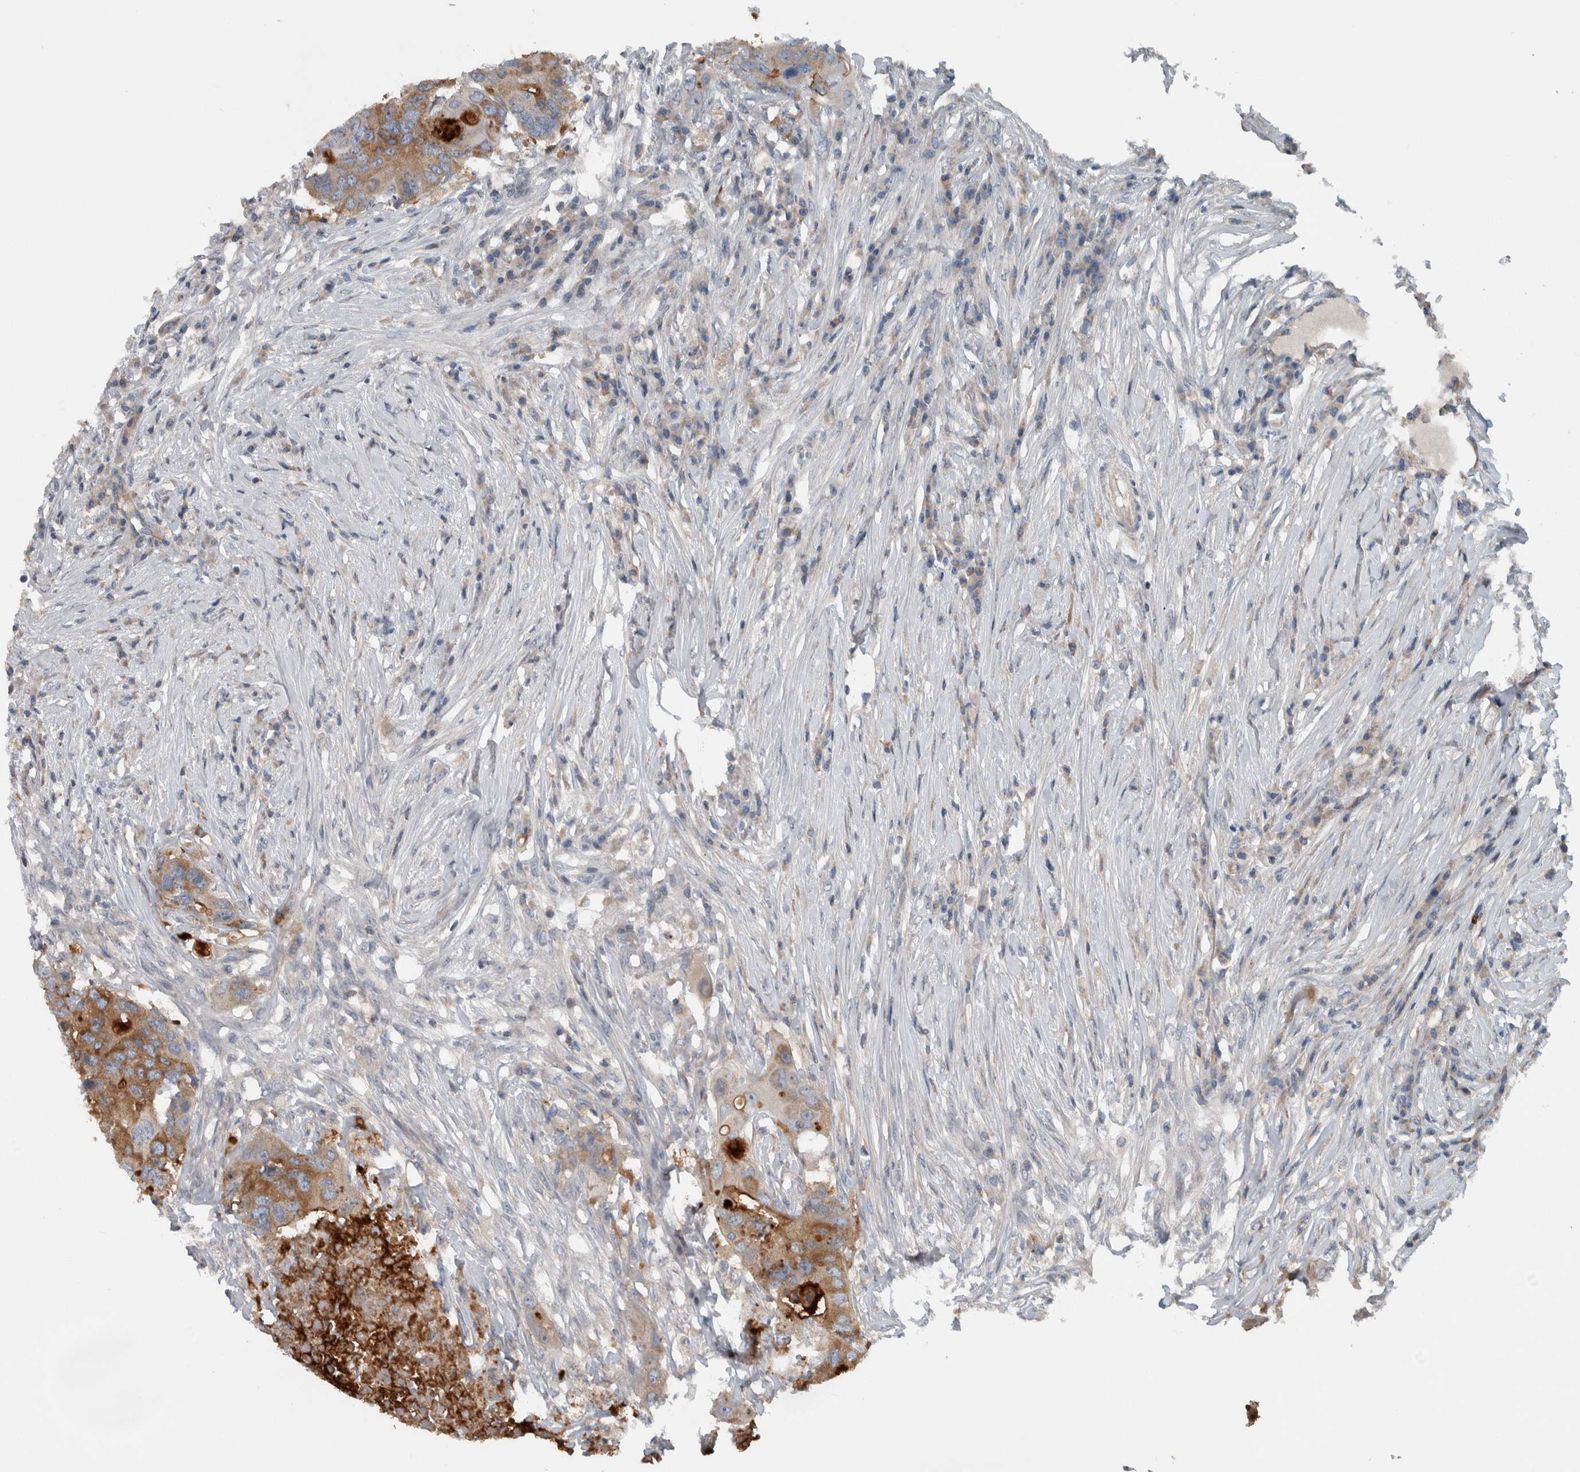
{"staining": {"intensity": "moderate", "quantity": ">75%", "location": "cytoplasmic/membranous"}, "tissue": "colorectal cancer", "cell_type": "Tumor cells", "image_type": "cancer", "snomed": [{"axis": "morphology", "description": "Adenocarcinoma, NOS"}, {"axis": "topography", "description": "Colon"}], "caption": "Immunohistochemical staining of human adenocarcinoma (colorectal) demonstrates moderate cytoplasmic/membranous protein positivity in about >75% of tumor cells. The protein of interest is stained brown, and the nuclei are stained in blue (DAB (3,3'-diaminobenzidine) IHC with brightfield microscopy, high magnification).", "gene": "BAIAP2L1", "patient": {"sex": "male", "age": 71}}